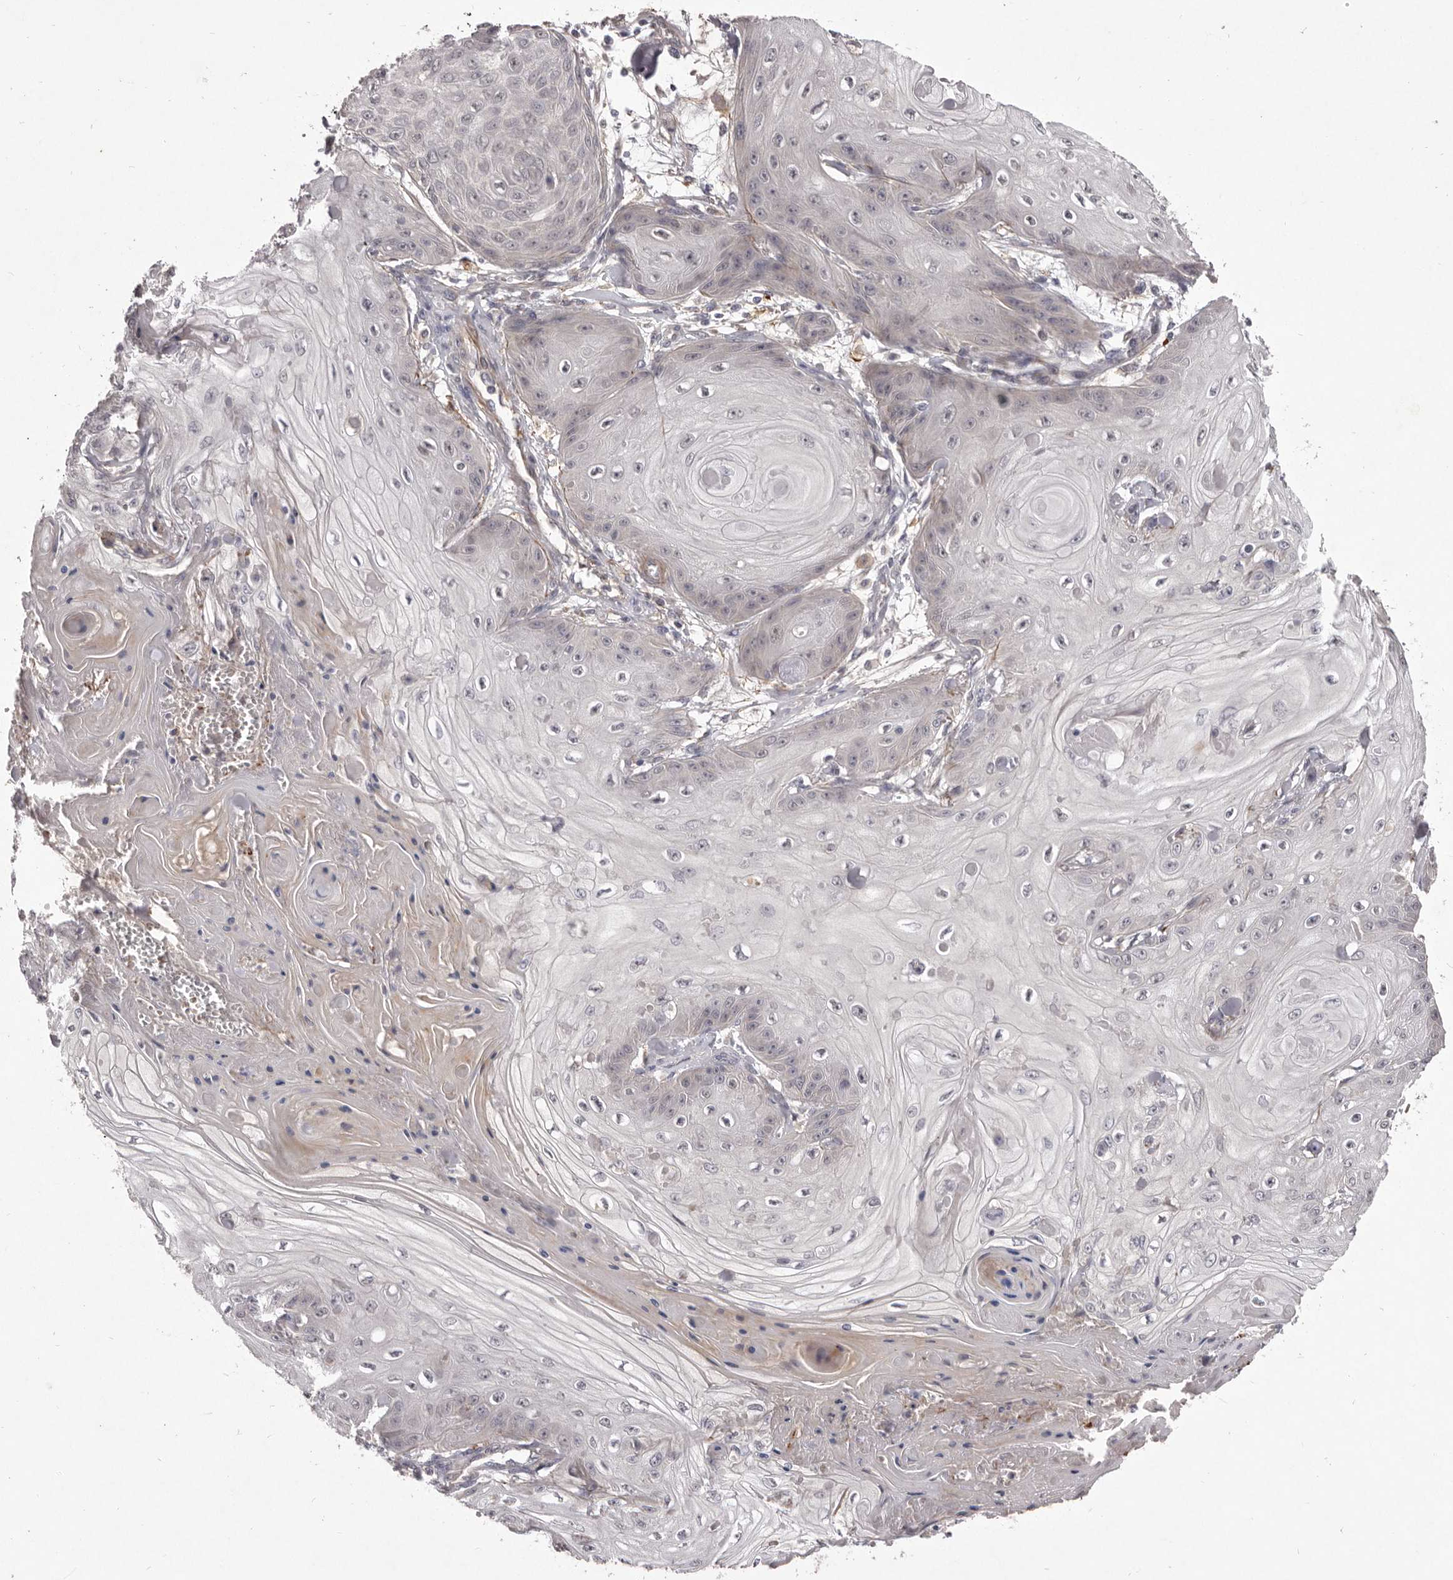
{"staining": {"intensity": "negative", "quantity": "none", "location": "none"}, "tissue": "skin cancer", "cell_type": "Tumor cells", "image_type": "cancer", "snomed": [{"axis": "morphology", "description": "Squamous cell carcinoma, NOS"}, {"axis": "topography", "description": "Skin"}], "caption": "Immunohistochemistry (IHC) photomicrograph of neoplastic tissue: squamous cell carcinoma (skin) stained with DAB (3,3'-diaminobenzidine) shows no significant protein staining in tumor cells.", "gene": "HBS1L", "patient": {"sex": "male", "age": 74}}